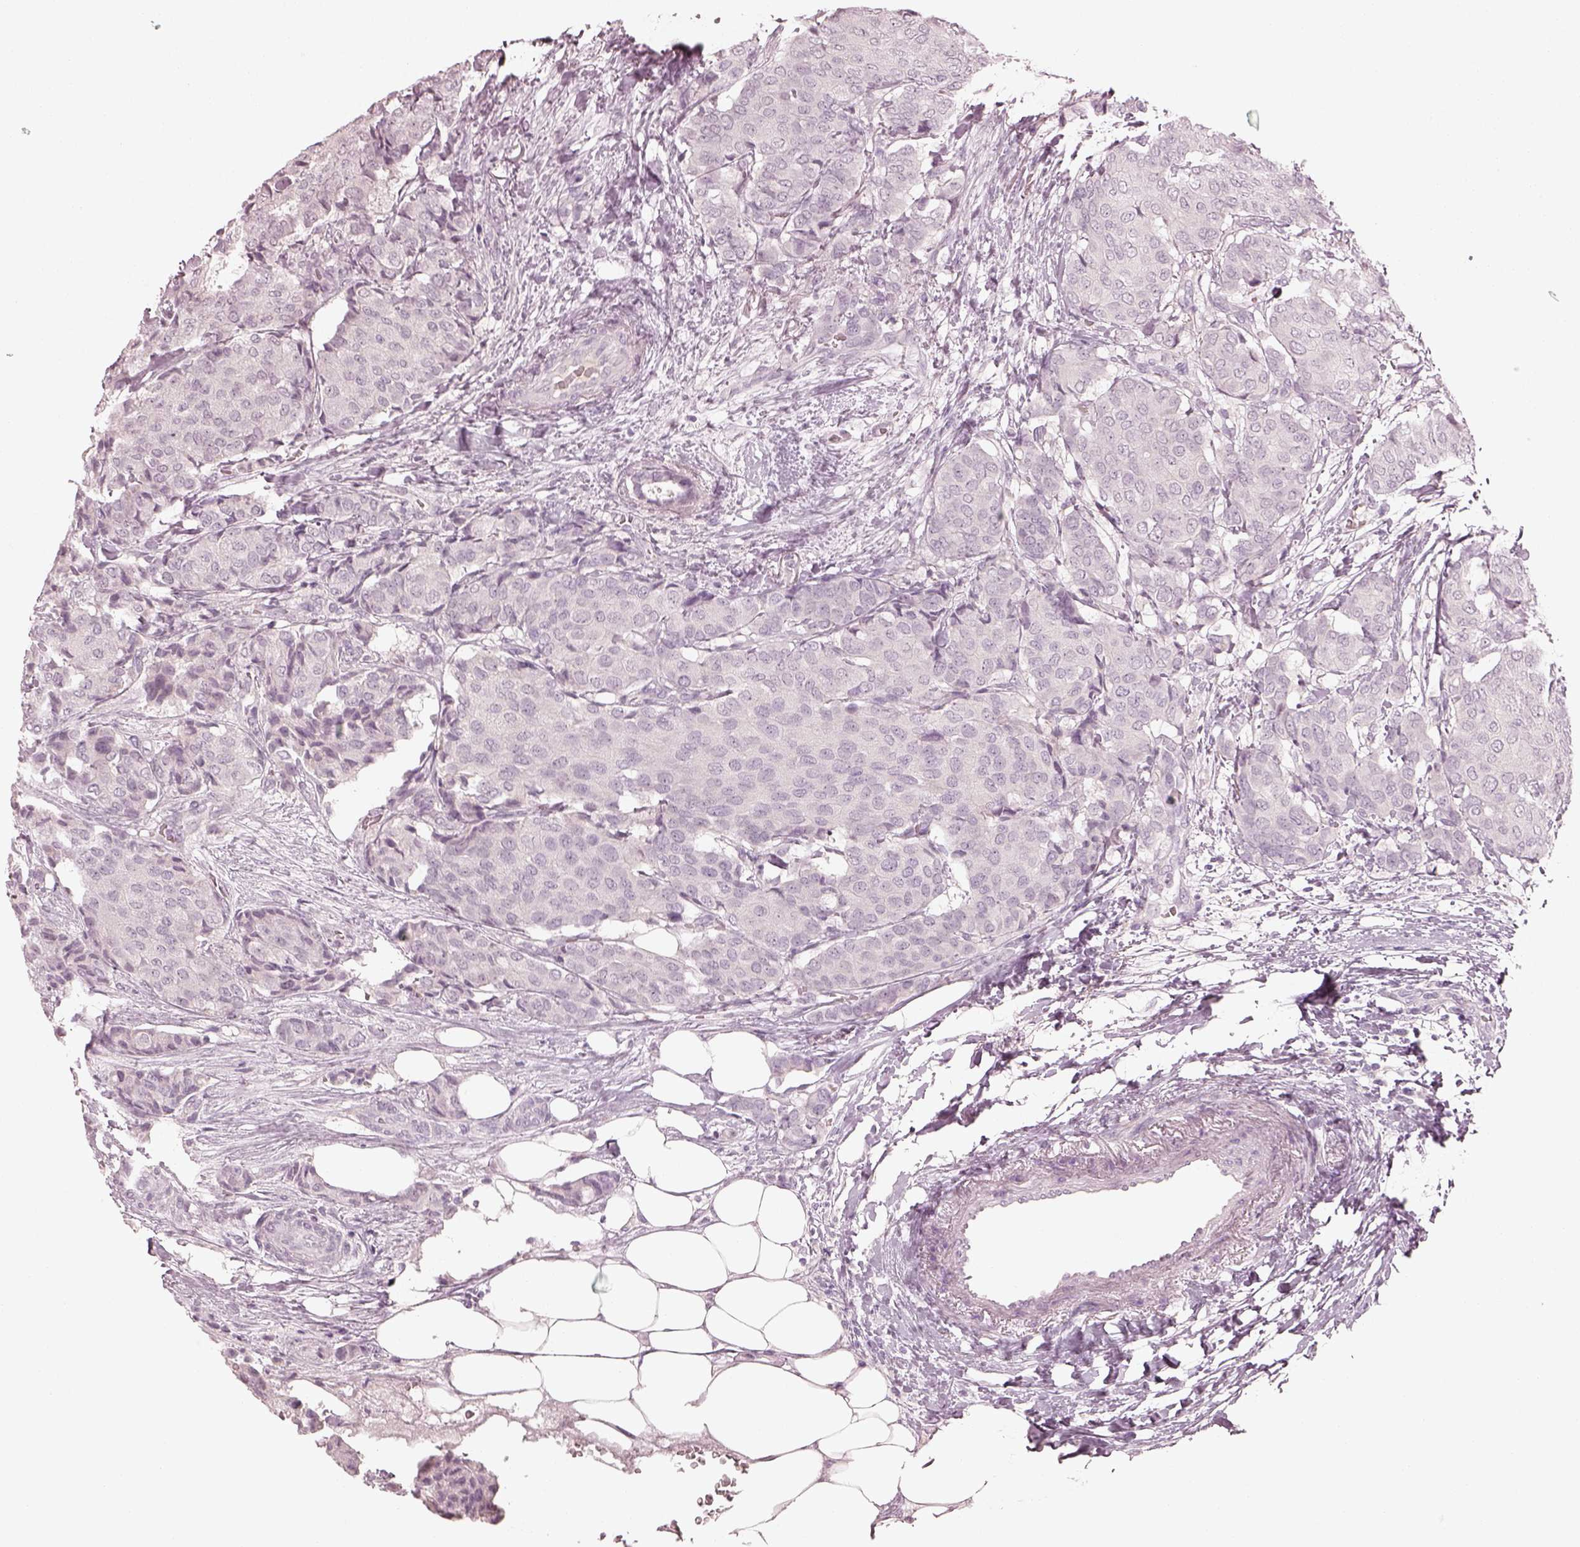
{"staining": {"intensity": "negative", "quantity": "none", "location": "none"}, "tissue": "breast cancer", "cell_type": "Tumor cells", "image_type": "cancer", "snomed": [{"axis": "morphology", "description": "Duct carcinoma"}, {"axis": "topography", "description": "Breast"}], "caption": "There is no significant expression in tumor cells of intraductal carcinoma (breast).", "gene": "SPATA6L", "patient": {"sex": "female", "age": 75}}